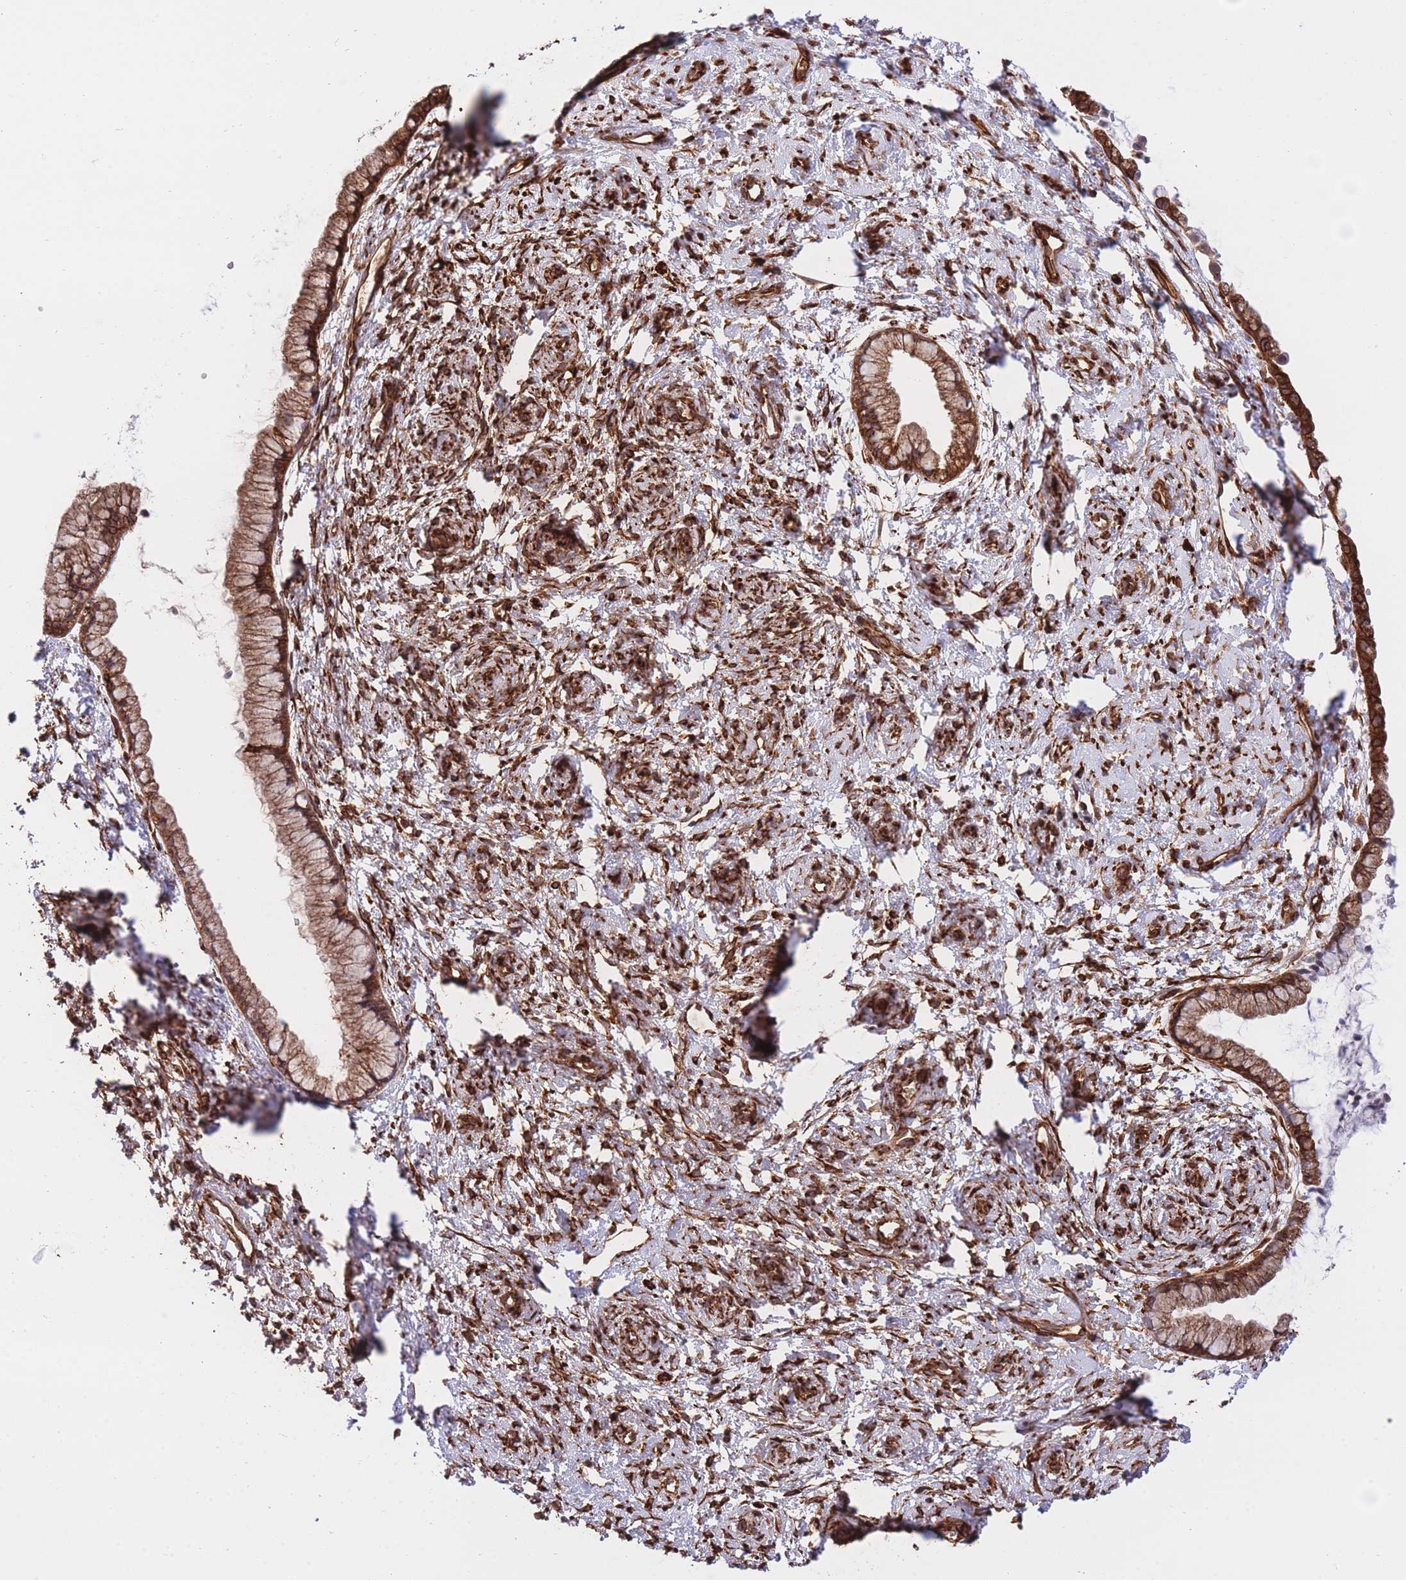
{"staining": {"intensity": "moderate", "quantity": ">75%", "location": "cytoplasmic/membranous"}, "tissue": "cervix", "cell_type": "Glandular cells", "image_type": "normal", "snomed": [{"axis": "morphology", "description": "Normal tissue, NOS"}, {"axis": "topography", "description": "Cervix"}], "caption": "Cervix stained with DAB (3,3'-diaminobenzidine) immunohistochemistry shows medium levels of moderate cytoplasmic/membranous positivity in approximately >75% of glandular cells.", "gene": "EXOSC8", "patient": {"sex": "female", "age": 57}}